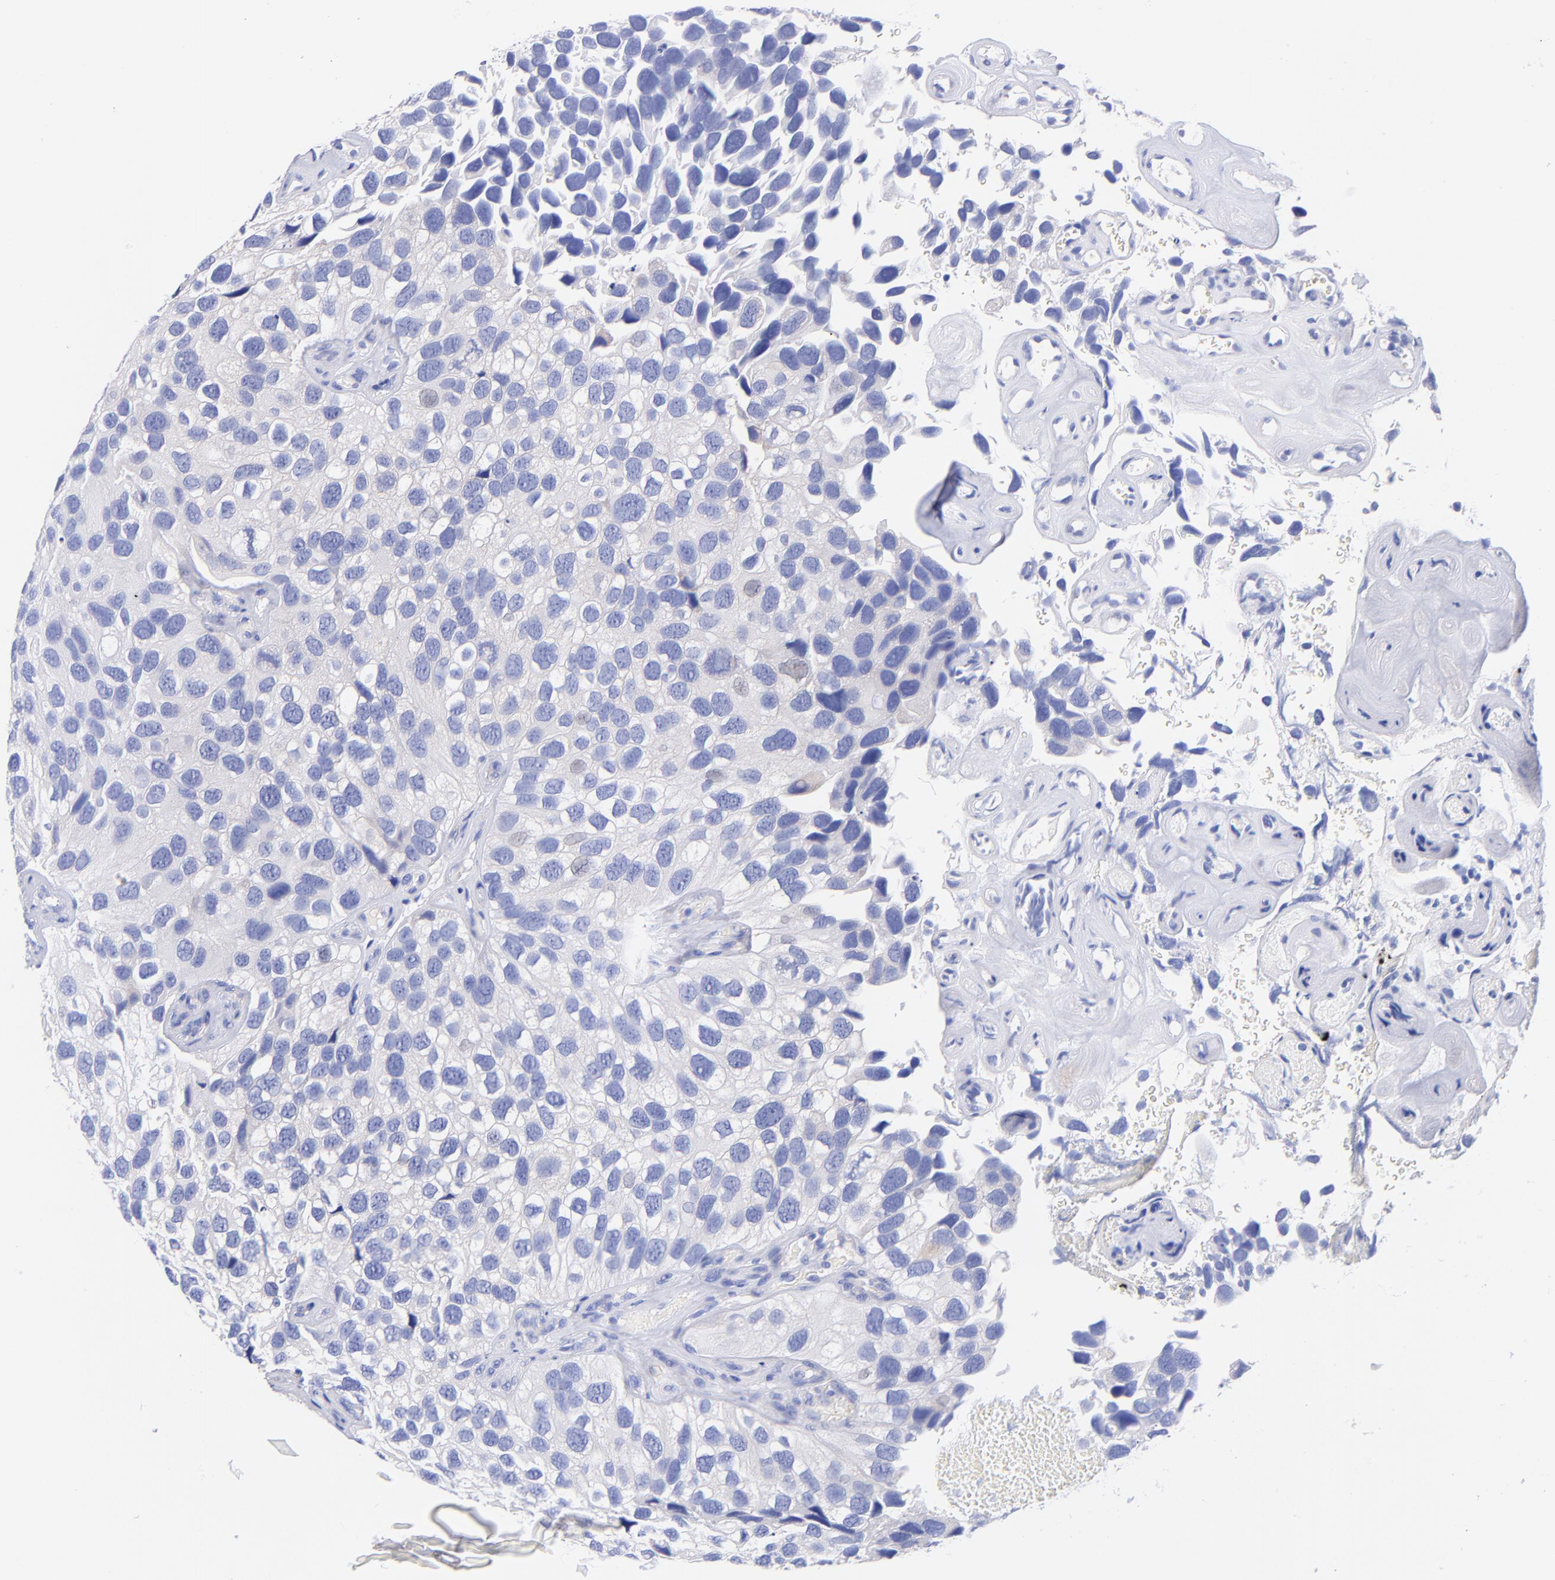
{"staining": {"intensity": "negative", "quantity": "none", "location": "none"}, "tissue": "urothelial cancer", "cell_type": "Tumor cells", "image_type": "cancer", "snomed": [{"axis": "morphology", "description": "Urothelial carcinoma, High grade"}, {"axis": "topography", "description": "Urinary bladder"}], "caption": "Urothelial carcinoma (high-grade) was stained to show a protein in brown. There is no significant positivity in tumor cells. The staining was performed using DAB to visualize the protein expression in brown, while the nuclei were stained in blue with hematoxylin (Magnification: 20x).", "gene": "GPHN", "patient": {"sex": "male", "age": 72}}